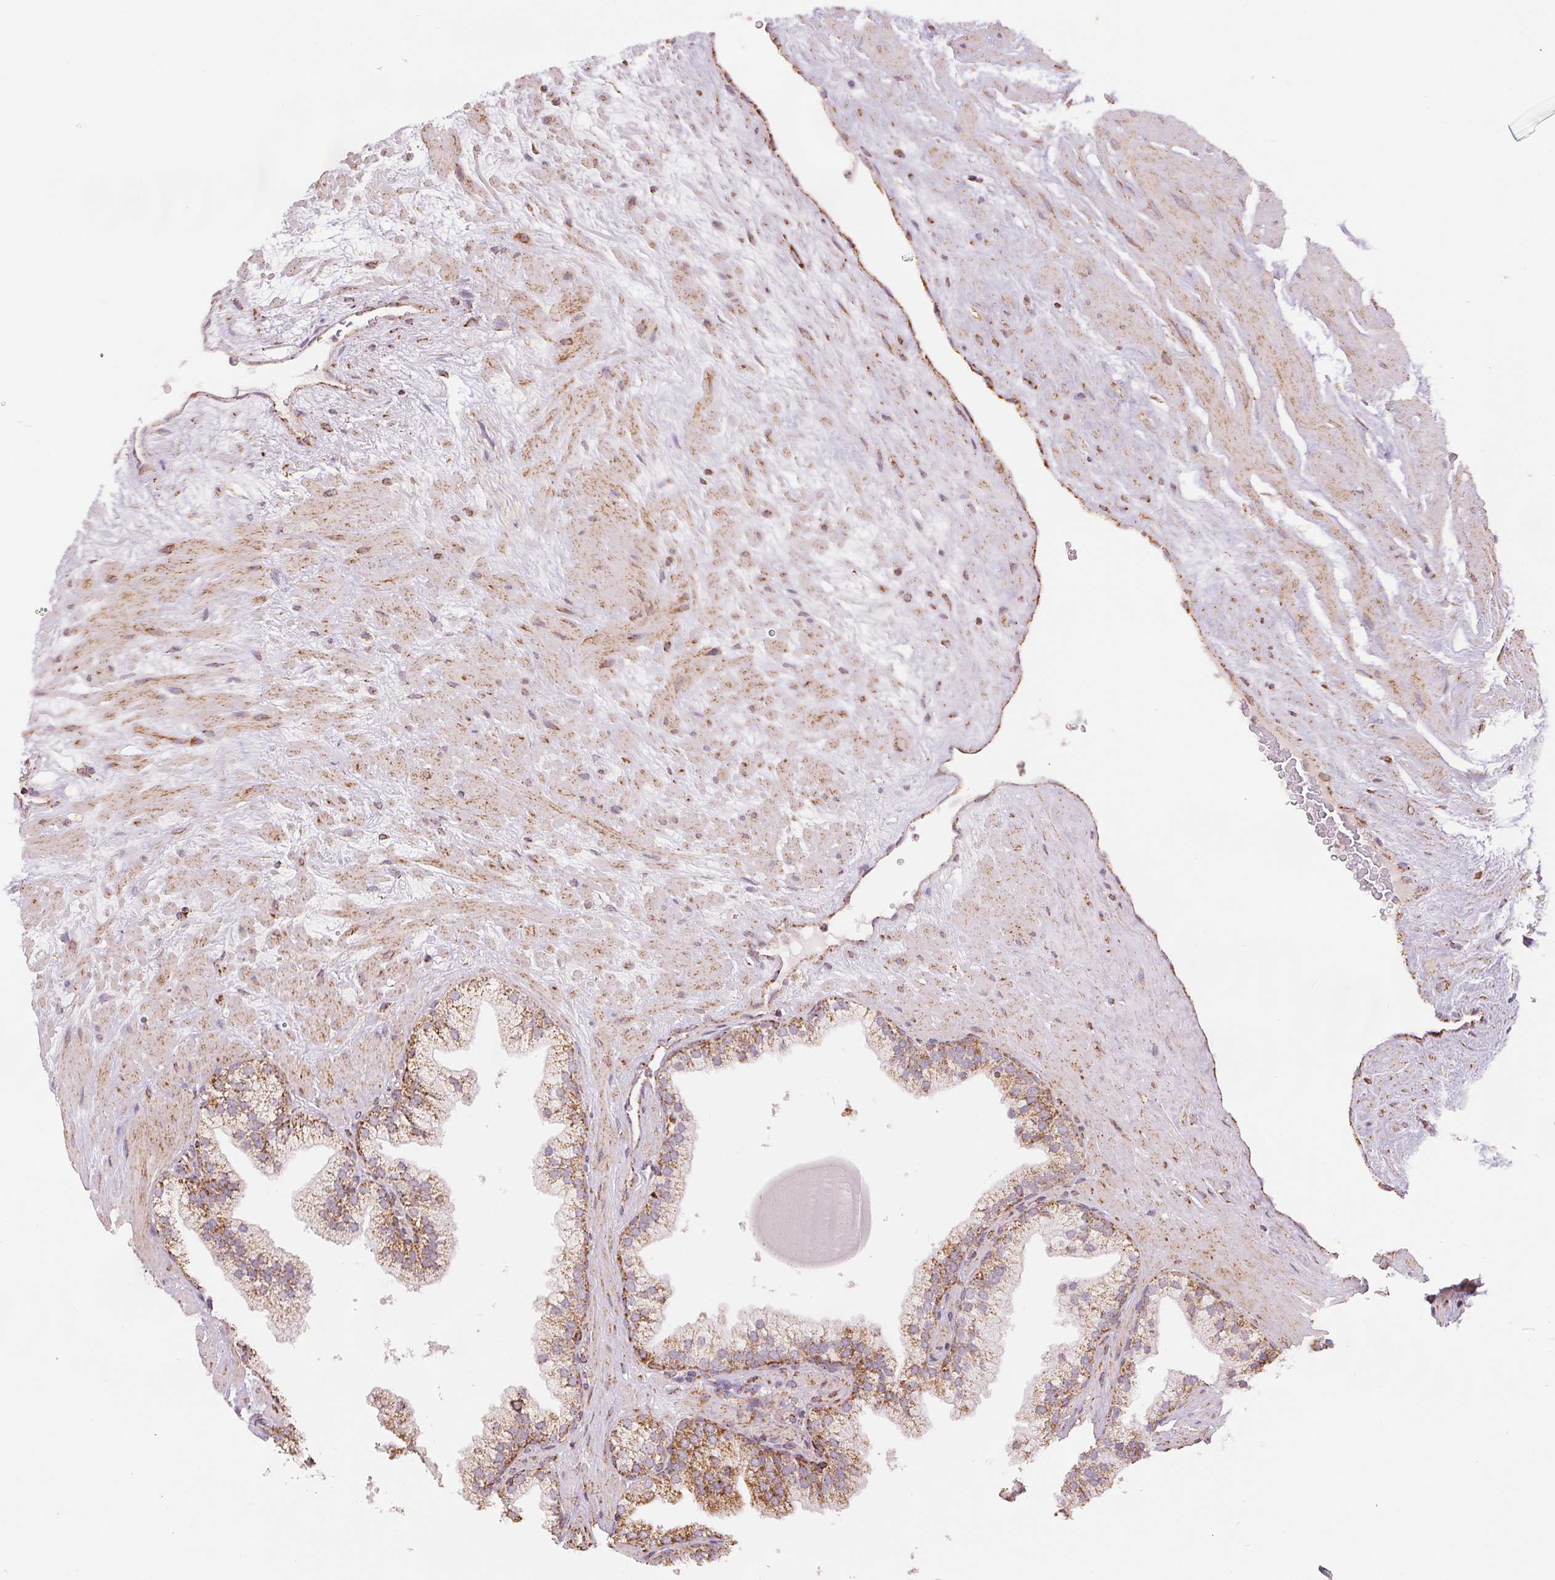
{"staining": {"intensity": "moderate", "quantity": ">75%", "location": "cytoplasmic/membranous"}, "tissue": "prostate", "cell_type": "Glandular cells", "image_type": "normal", "snomed": [{"axis": "morphology", "description": "Normal tissue, NOS"}, {"axis": "topography", "description": "Prostate"}, {"axis": "topography", "description": "Peripheral nerve tissue"}], "caption": "The immunohistochemical stain labels moderate cytoplasmic/membranous positivity in glandular cells of unremarkable prostate. The protein of interest is stained brown, and the nuclei are stained in blue (DAB IHC with brightfield microscopy, high magnification).", "gene": "SDHB", "patient": {"sex": "male", "age": 61}}